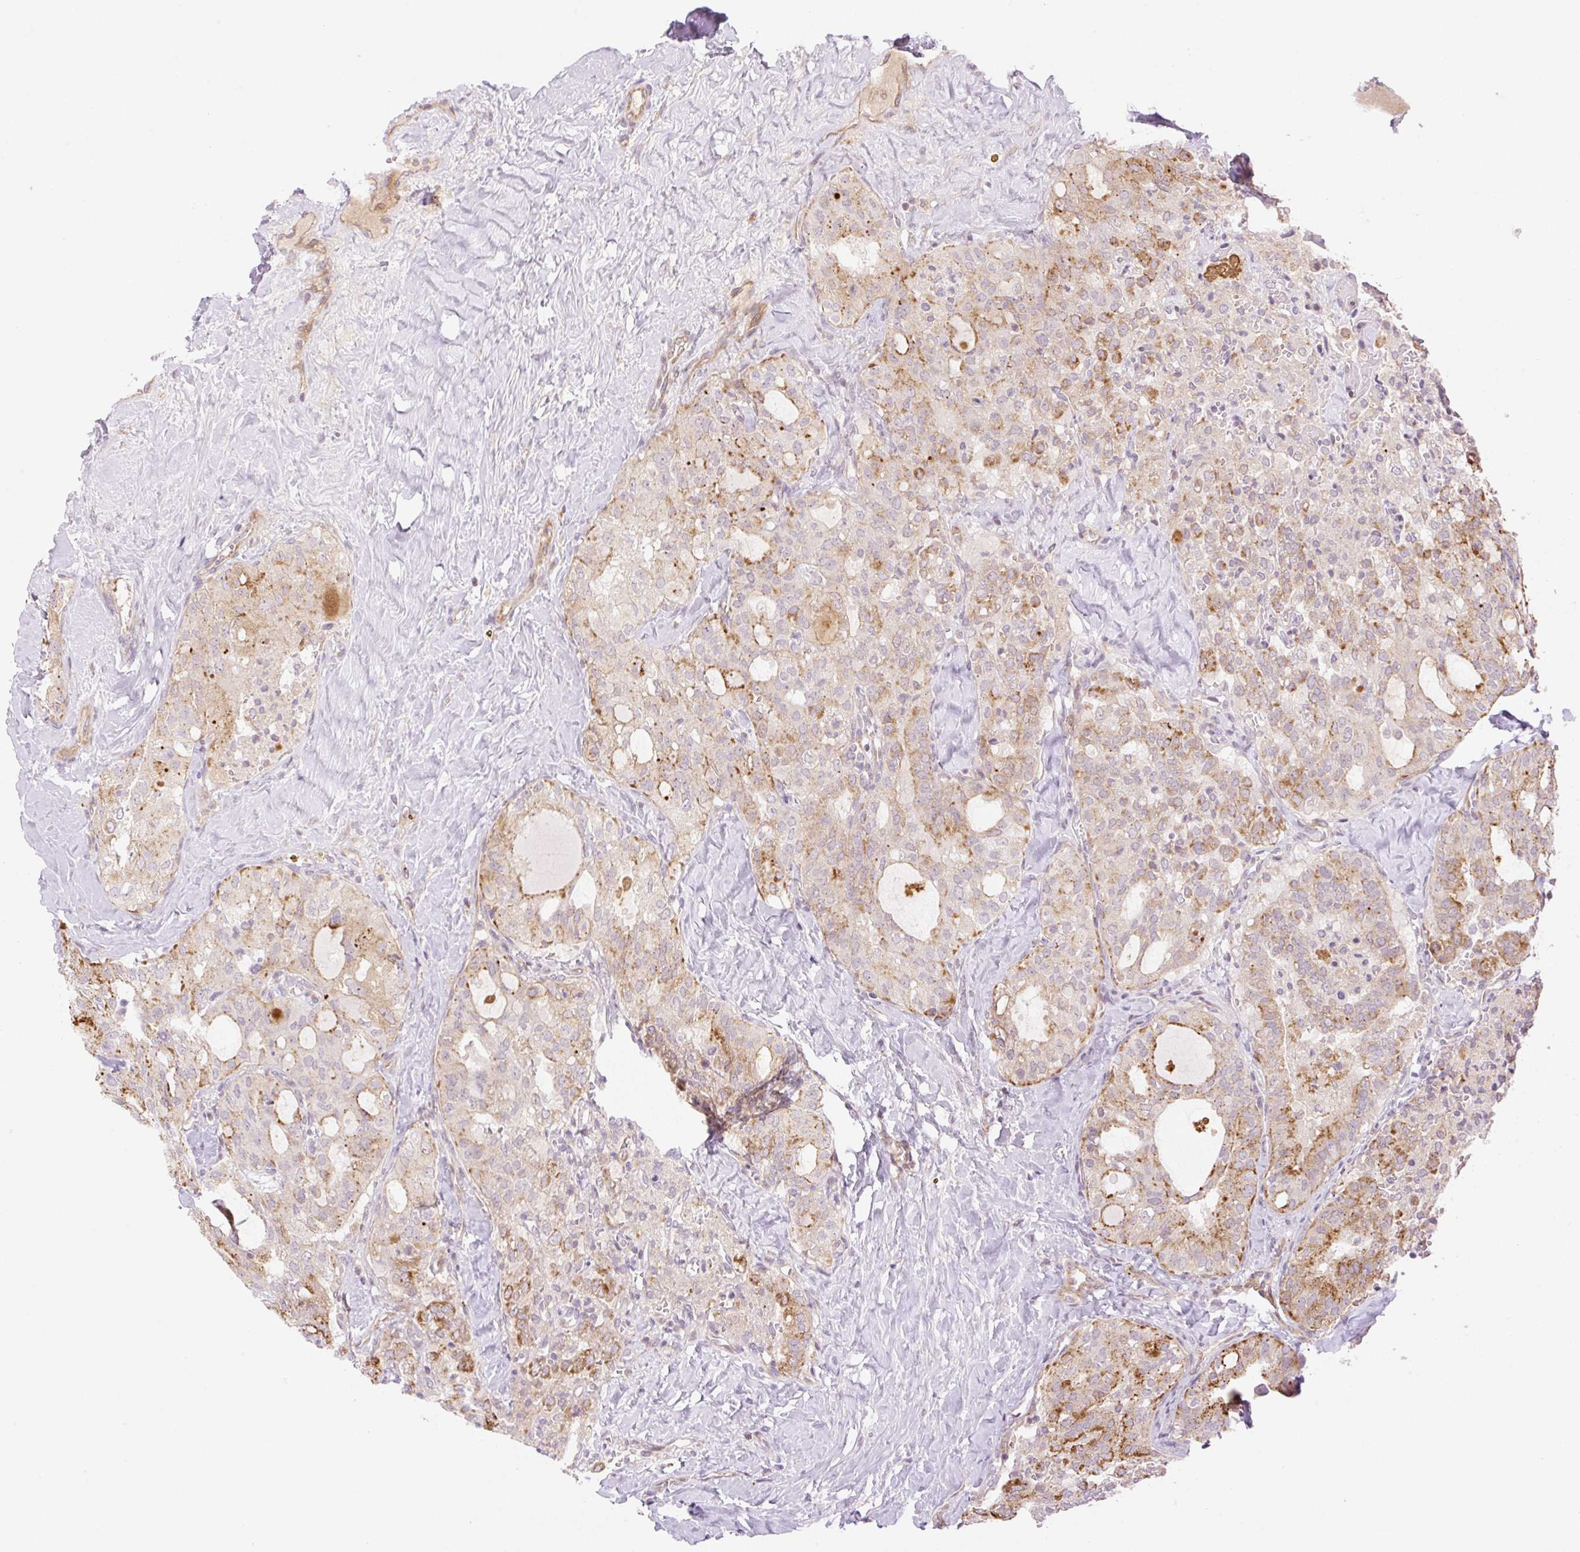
{"staining": {"intensity": "moderate", "quantity": "<25%", "location": "cytoplasmic/membranous"}, "tissue": "thyroid cancer", "cell_type": "Tumor cells", "image_type": "cancer", "snomed": [{"axis": "morphology", "description": "Follicular adenoma carcinoma, NOS"}, {"axis": "topography", "description": "Thyroid gland"}], "caption": "Immunohistochemistry (IHC) of human follicular adenoma carcinoma (thyroid) reveals low levels of moderate cytoplasmic/membranous expression in about <25% of tumor cells.", "gene": "ZNF394", "patient": {"sex": "male", "age": 75}}